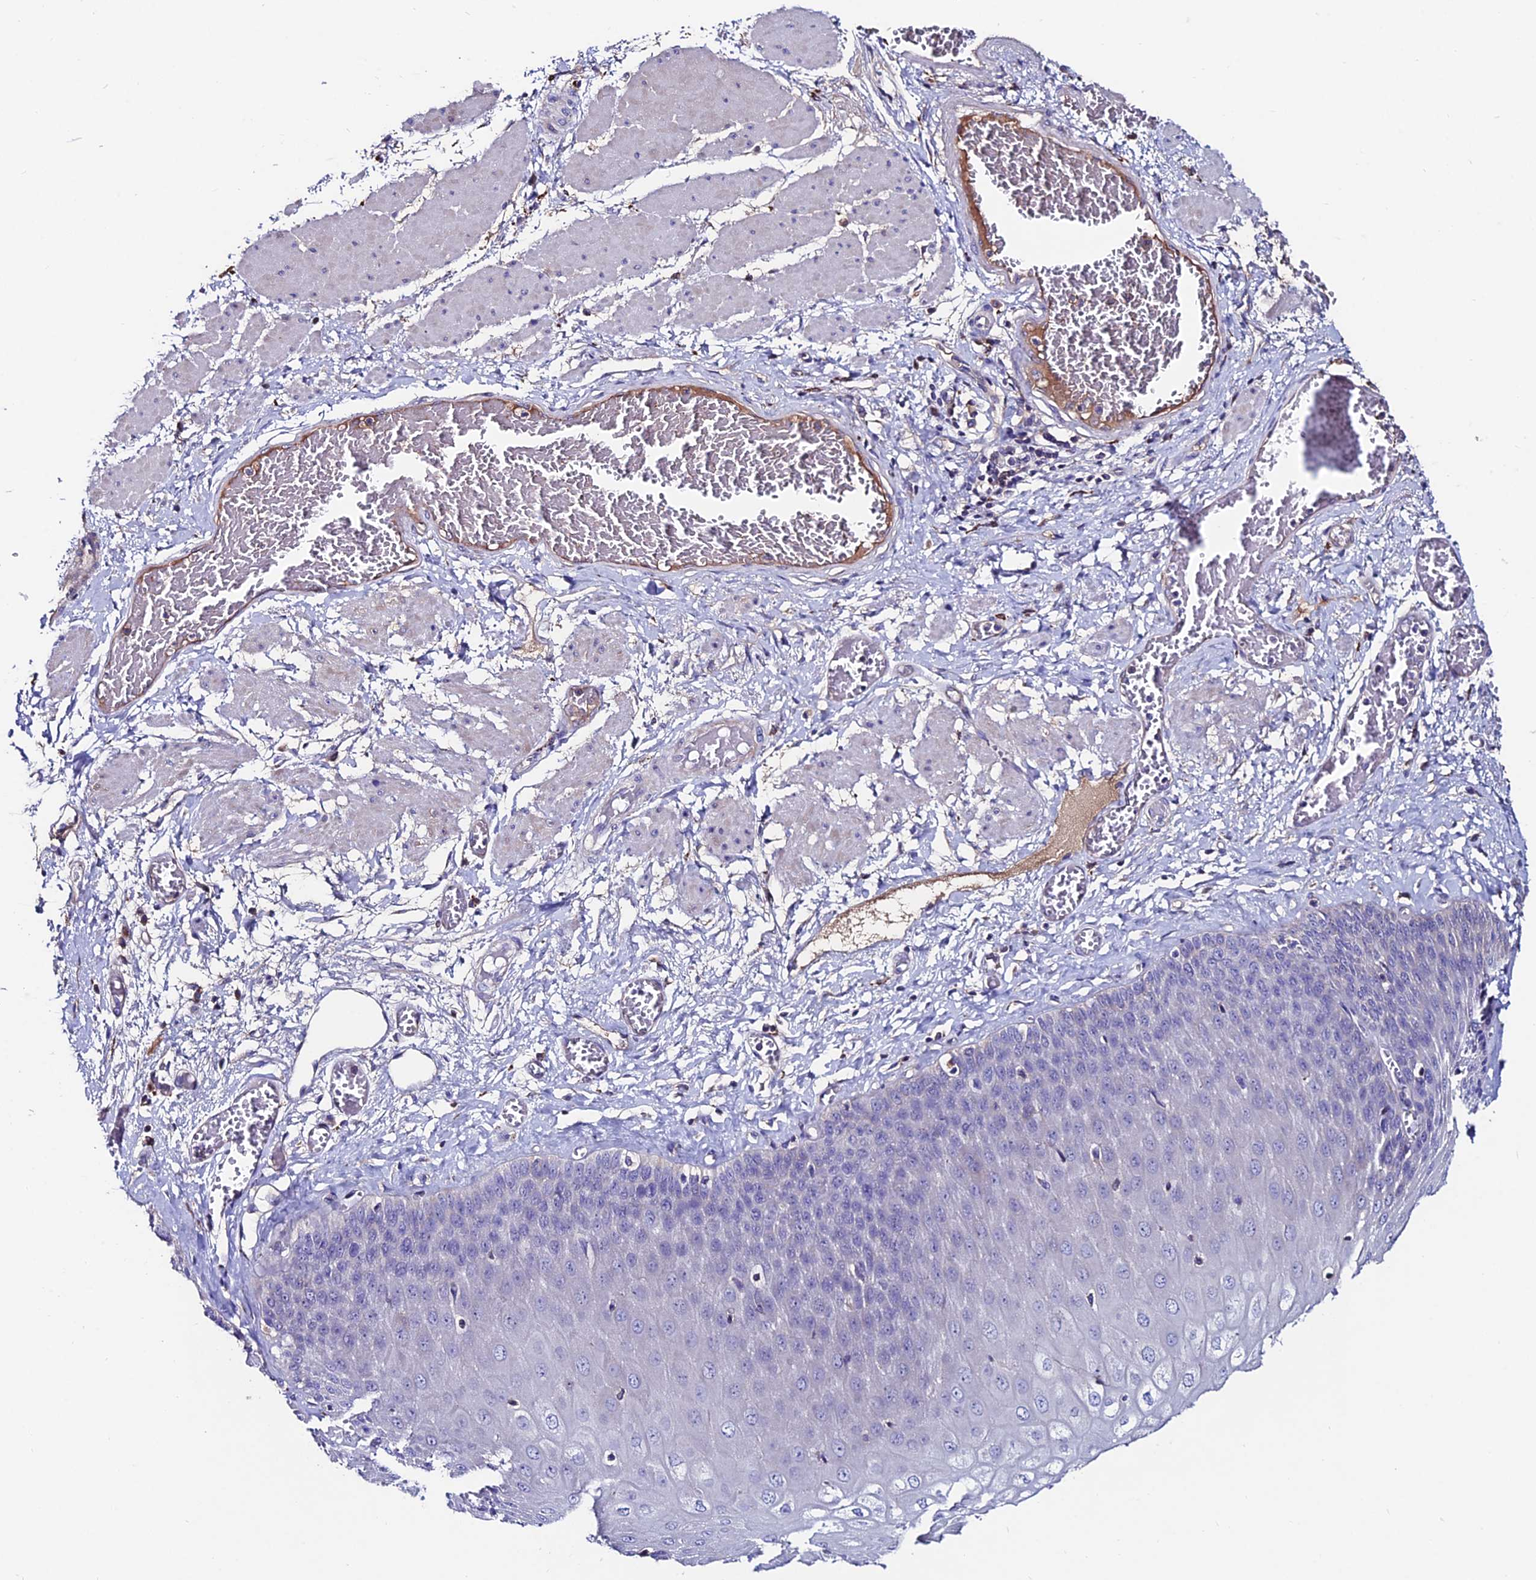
{"staining": {"intensity": "negative", "quantity": "none", "location": "none"}, "tissue": "esophagus", "cell_type": "Squamous epithelial cells", "image_type": "normal", "snomed": [{"axis": "morphology", "description": "Normal tissue, NOS"}, {"axis": "topography", "description": "Esophagus"}], "caption": "DAB immunohistochemical staining of unremarkable human esophagus displays no significant staining in squamous epithelial cells.", "gene": "SLC25A16", "patient": {"sex": "male", "age": 60}}